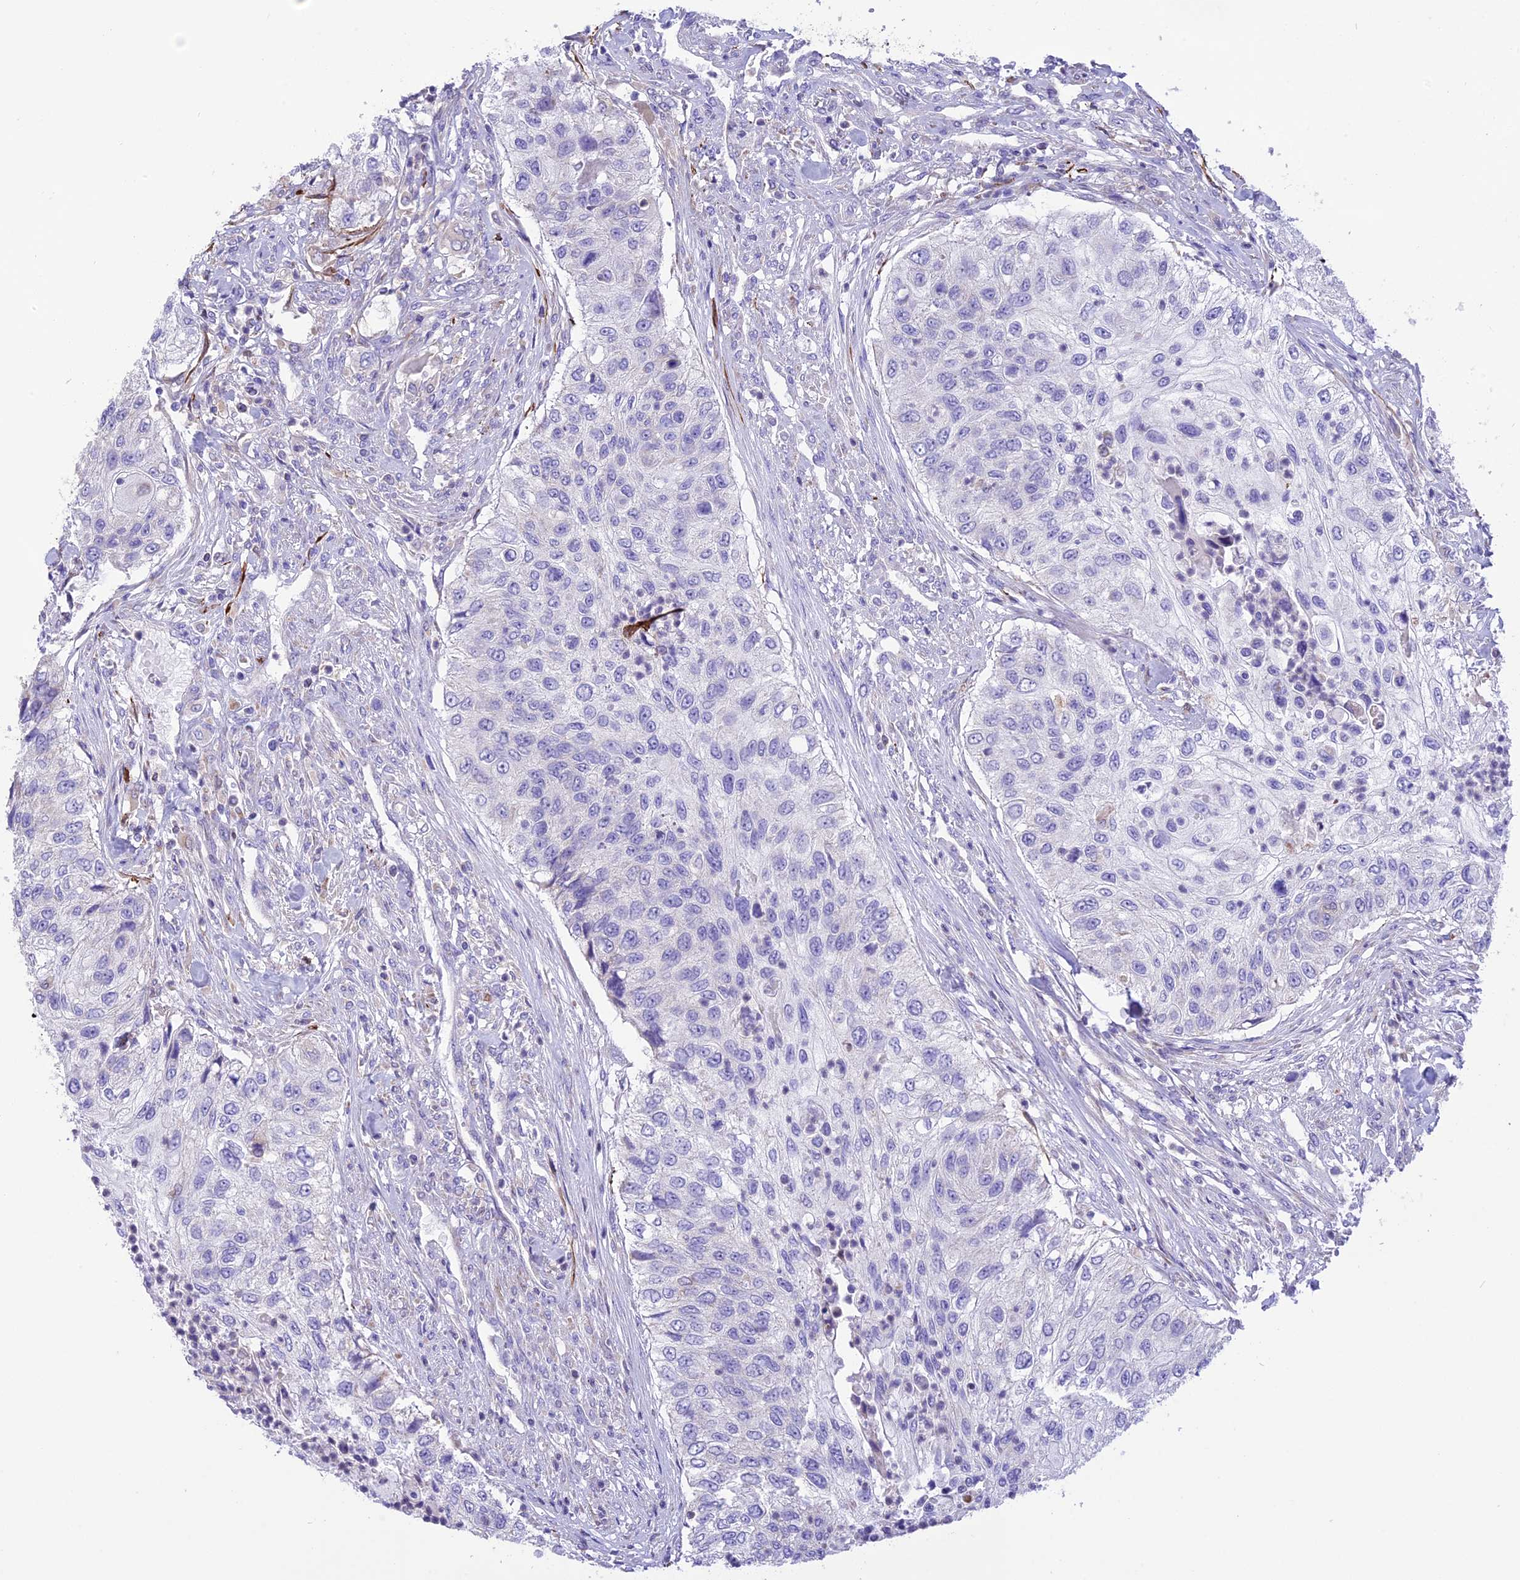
{"staining": {"intensity": "negative", "quantity": "none", "location": "none"}, "tissue": "urothelial cancer", "cell_type": "Tumor cells", "image_type": "cancer", "snomed": [{"axis": "morphology", "description": "Urothelial carcinoma, High grade"}, {"axis": "topography", "description": "Urinary bladder"}], "caption": "Immunohistochemistry micrograph of urothelial cancer stained for a protein (brown), which reveals no expression in tumor cells.", "gene": "DOC2B", "patient": {"sex": "female", "age": 60}}